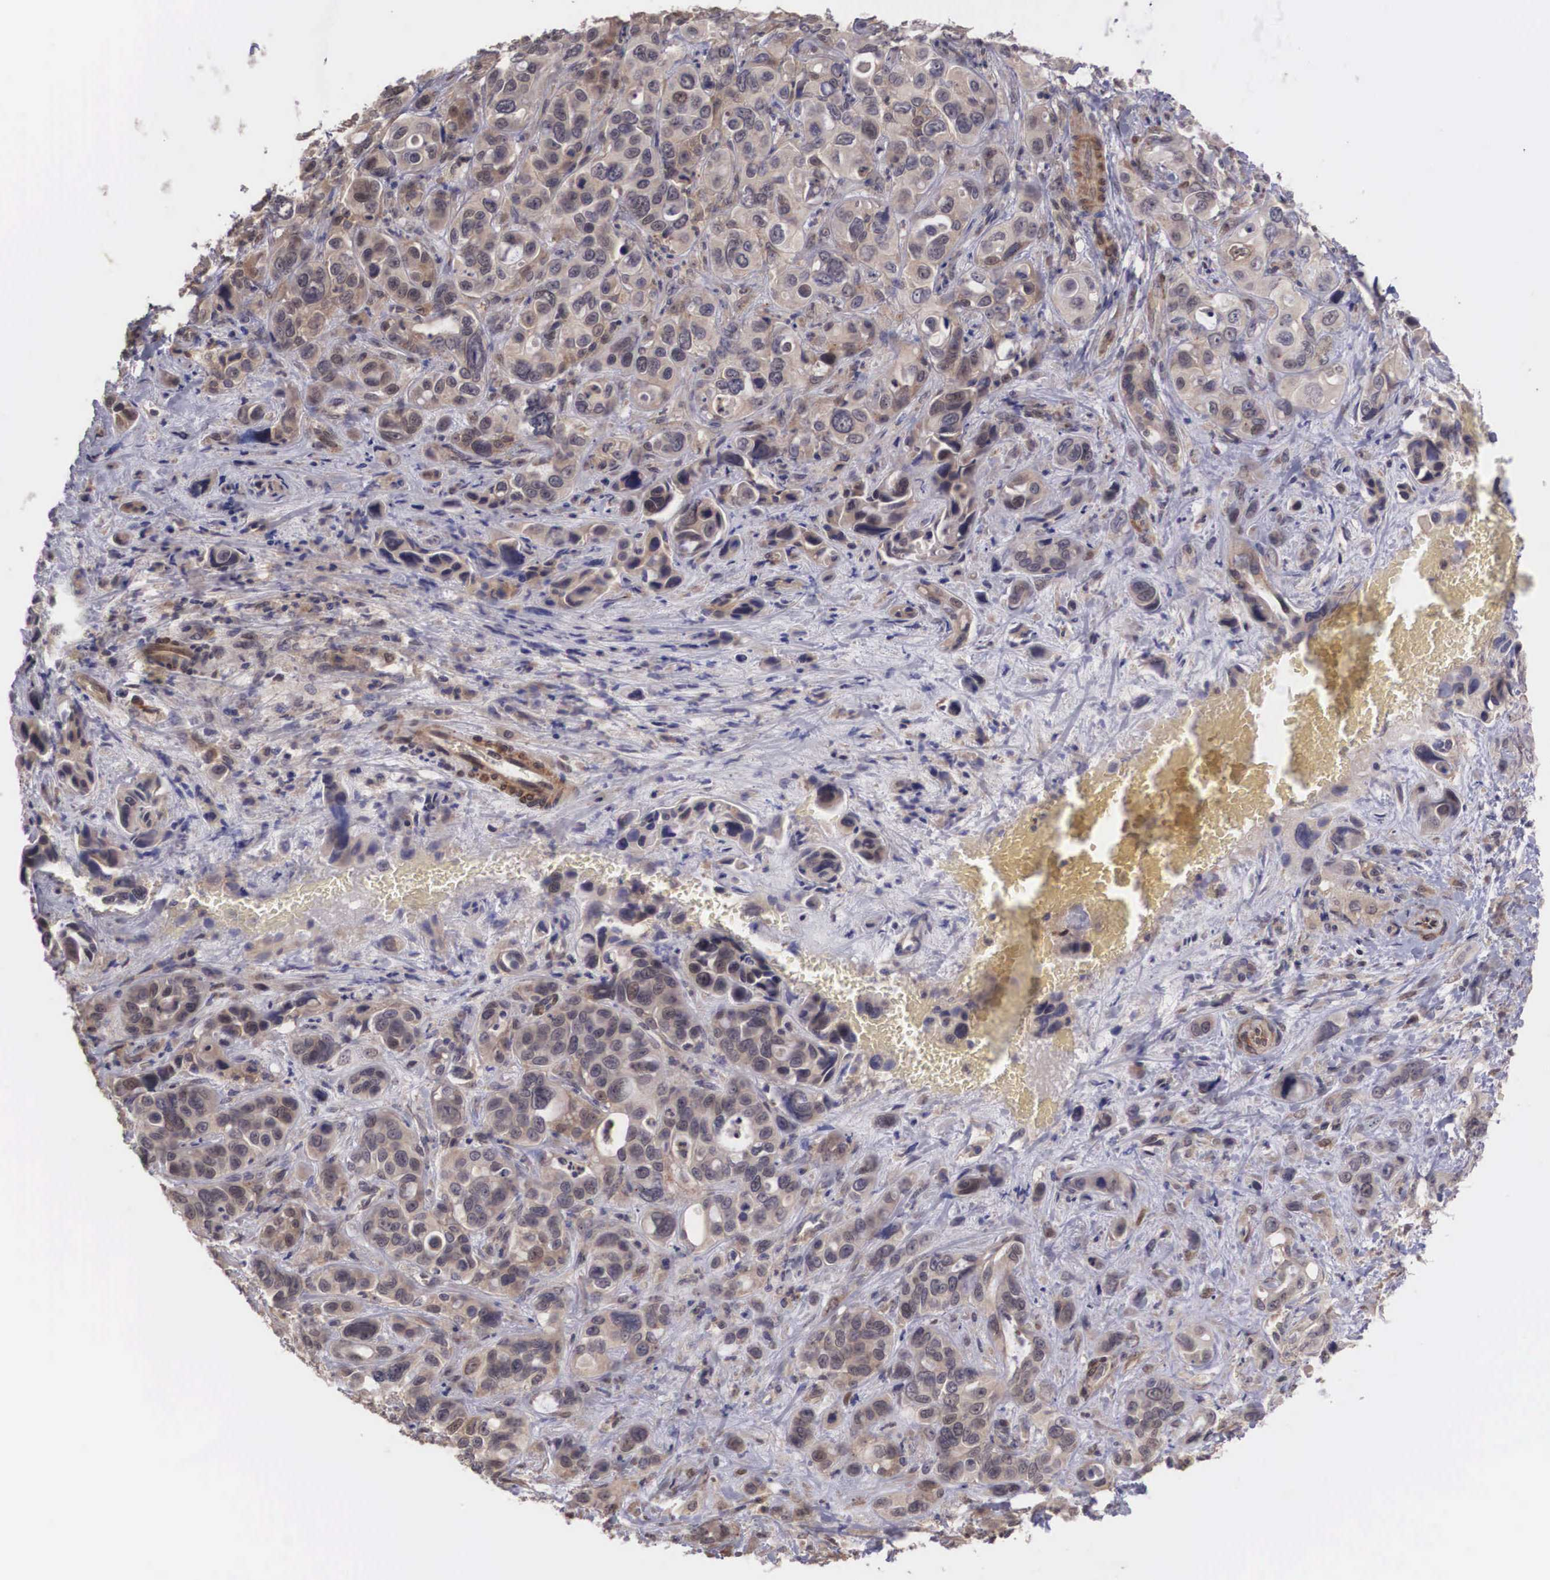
{"staining": {"intensity": "moderate", "quantity": ">75%", "location": "cytoplasmic/membranous,nuclear"}, "tissue": "liver cancer", "cell_type": "Tumor cells", "image_type": "cancer", "snomed": [{"axis": "morphology", "description": "Cholangiocarcinoma"}, {"axis": "topography", "description": "Liver"}], "caption": "Brown immunohistochemical staining in human cholangiocarcinoma (liver) reveals moderate cytoplasmic/membranous and nuclear positivity in about >75% of tumor cells.", "gene": "DNAJB7", "patient": {"sex": "female", "age": 79}}